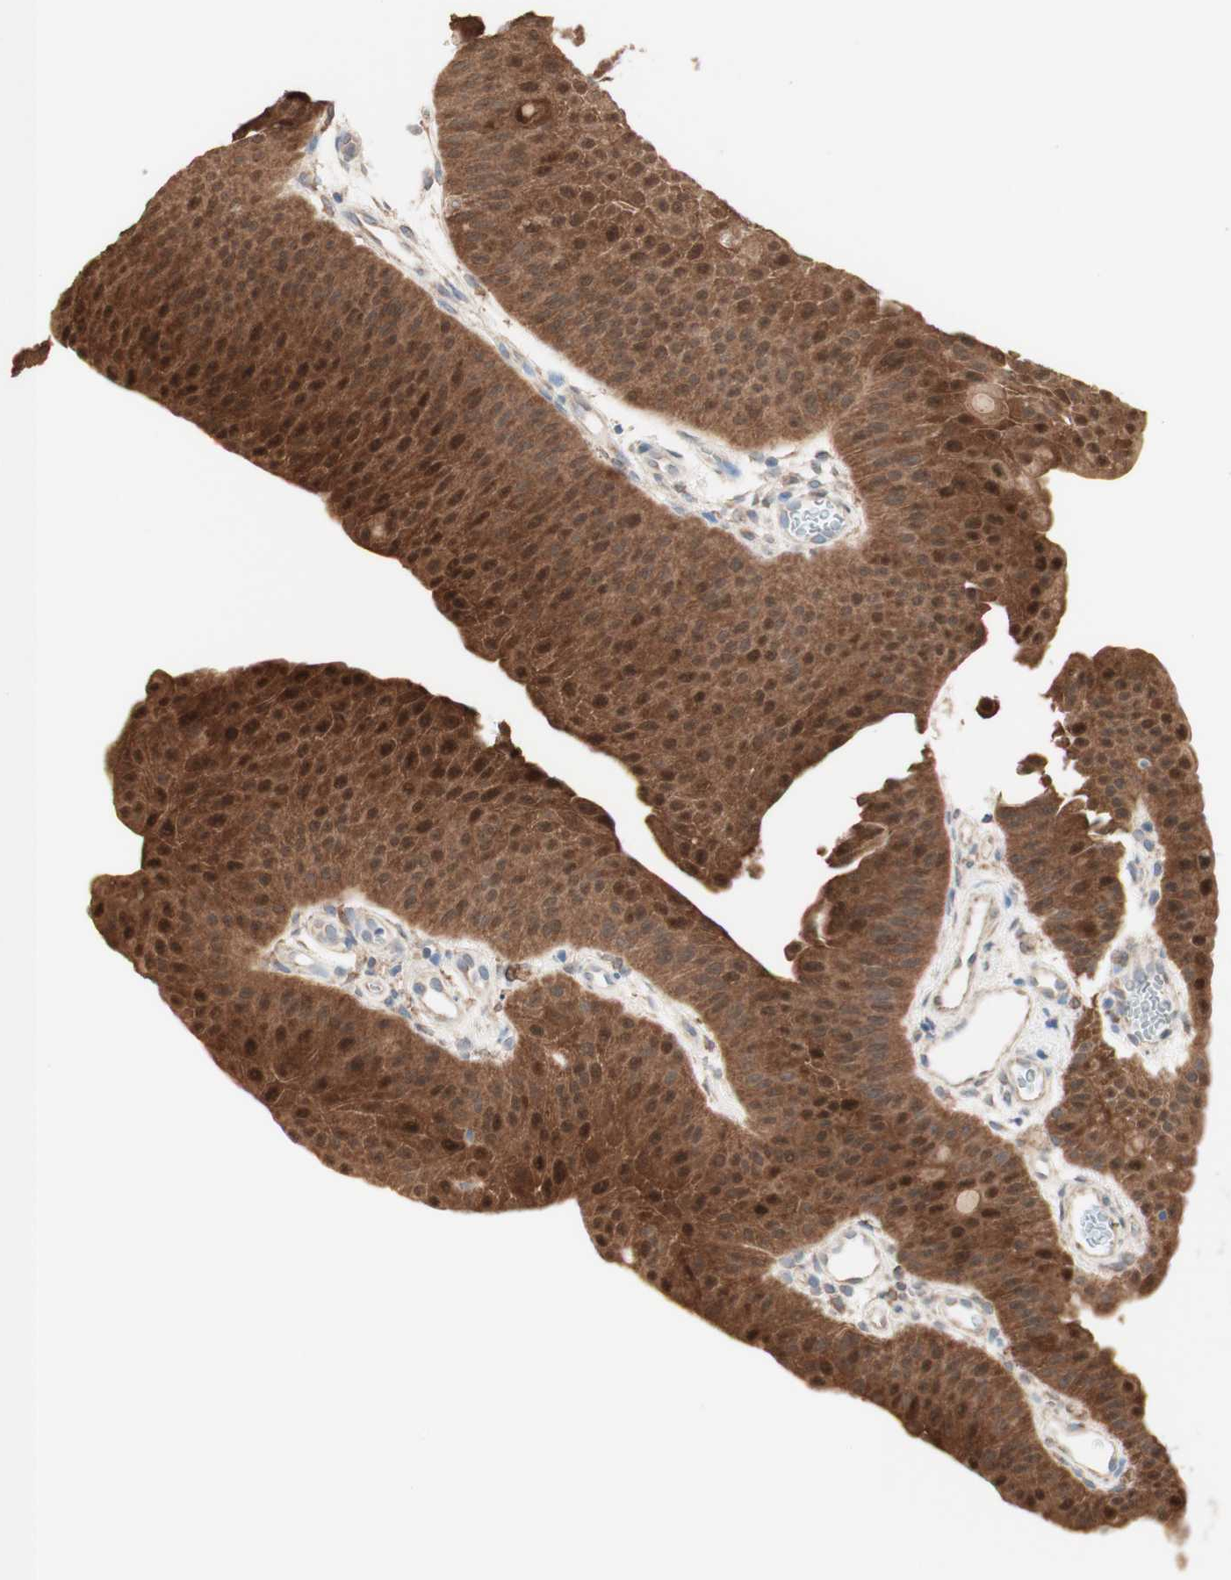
{"staining": {"intensity": "moderate", "quantity": ">75%", "location": "cytoplasmic/membranous,nuclear"}, "tissue": "urothelial cancer", "cell_type": "Tumor cells", "image_type": "cancer", "snomed": [{"axis": "morphology", "description": "Urothelial carcinoma, Low grade"}, {"axis": "topography", "description": "Urinary bladder"}], "caption": "Tumor cells reveal moderate cytoplasmic/membranous and nuclear expression in approximately >75% of cells in low-grade urothelial carcinoma.", "gene": "COMT", "patient": {"sex": "female", "age": 60}}